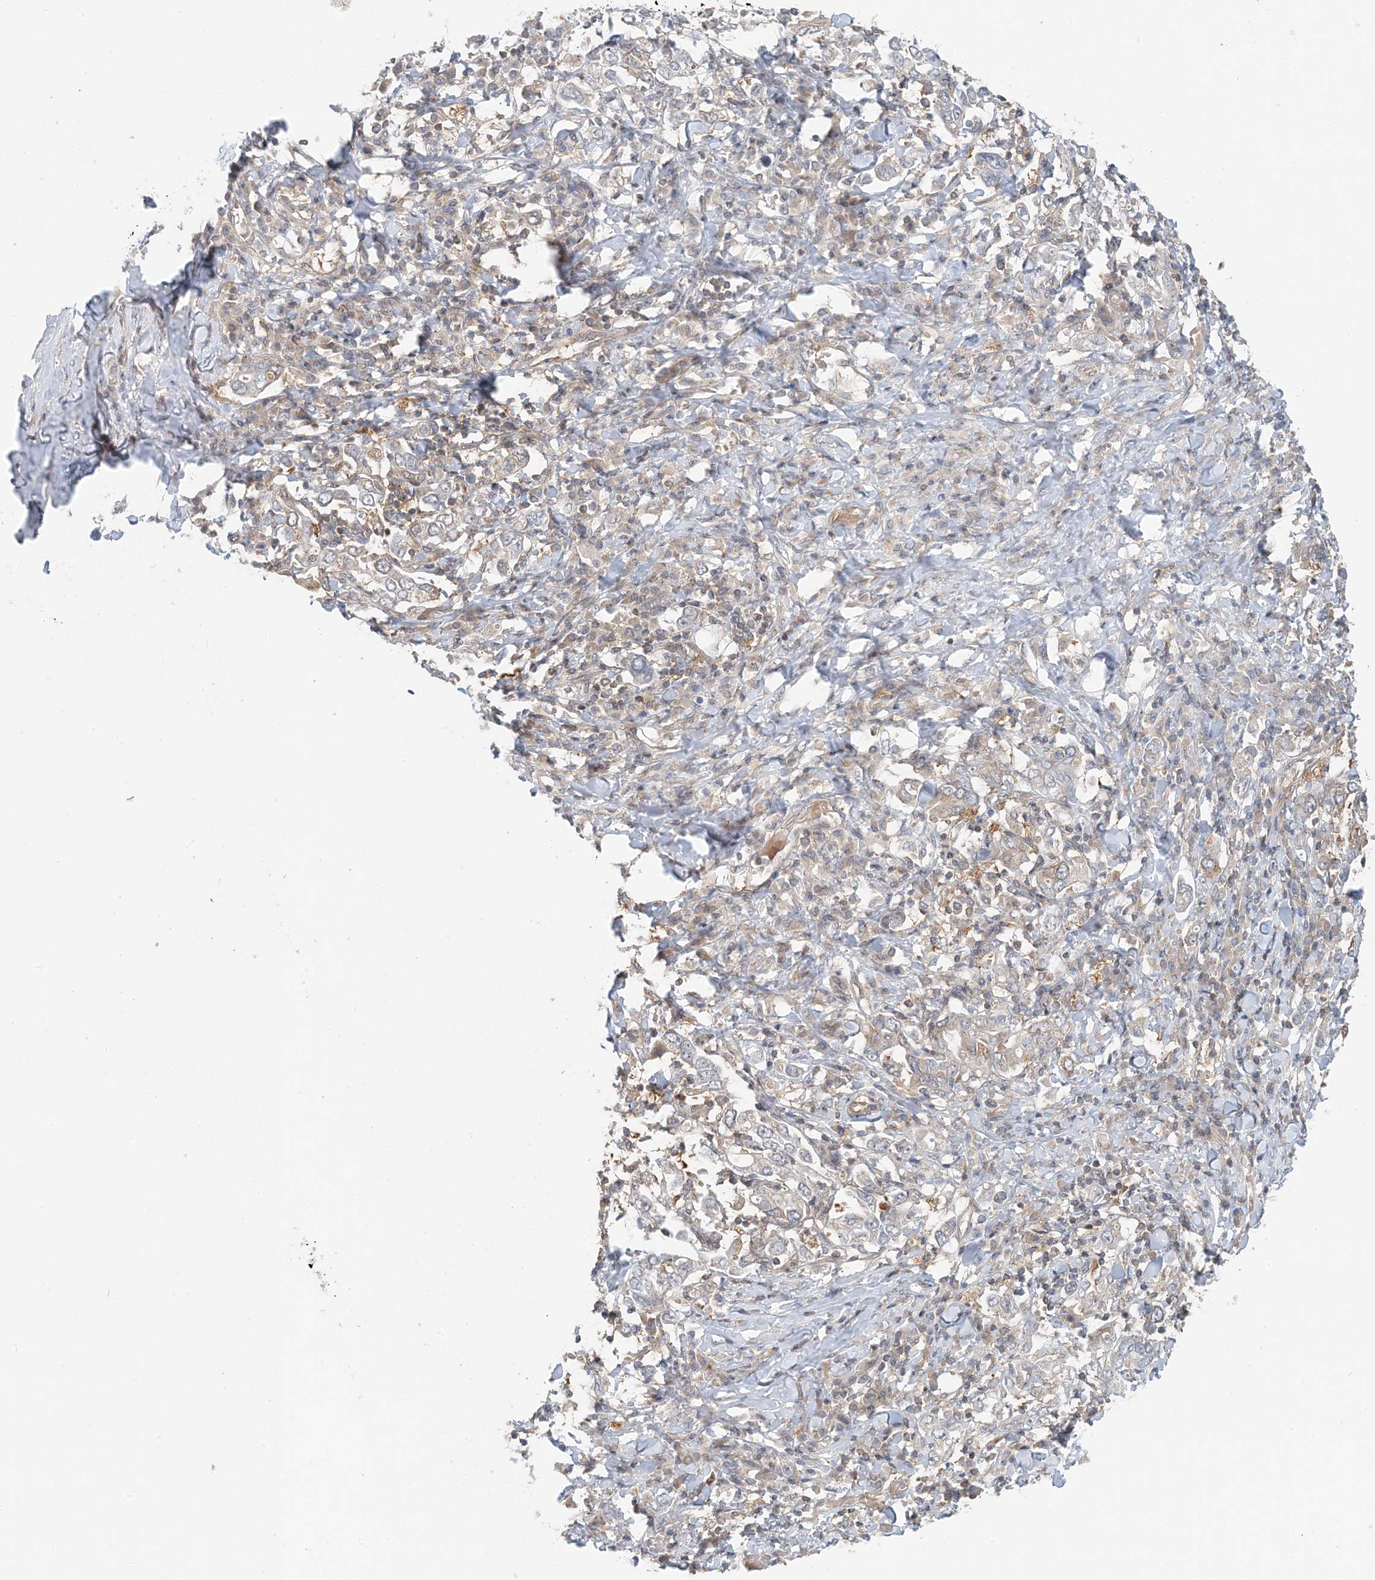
{"staining": {"intensity": "weak", "quantity": "<25%", "location": "cytoplasmic/membranous"}, "tissue": "stomach cancer", "cell_type": "Tumor cells", "image_type": "cancer", "snomed": [{"axis": "morphology", "description": "Adenocarcinoma, NOS"}, {"axis": "topography", "description": "Stomach, upper"}], "caption": "An IHC micrograph of stomach cancer (adenocarcinoma) is shown. There is no staining in tumor cells of stomach cancer (adenocarcinoma).", "gene": "ATP13A2", "patient": {"sex": "male", "age": 62}}